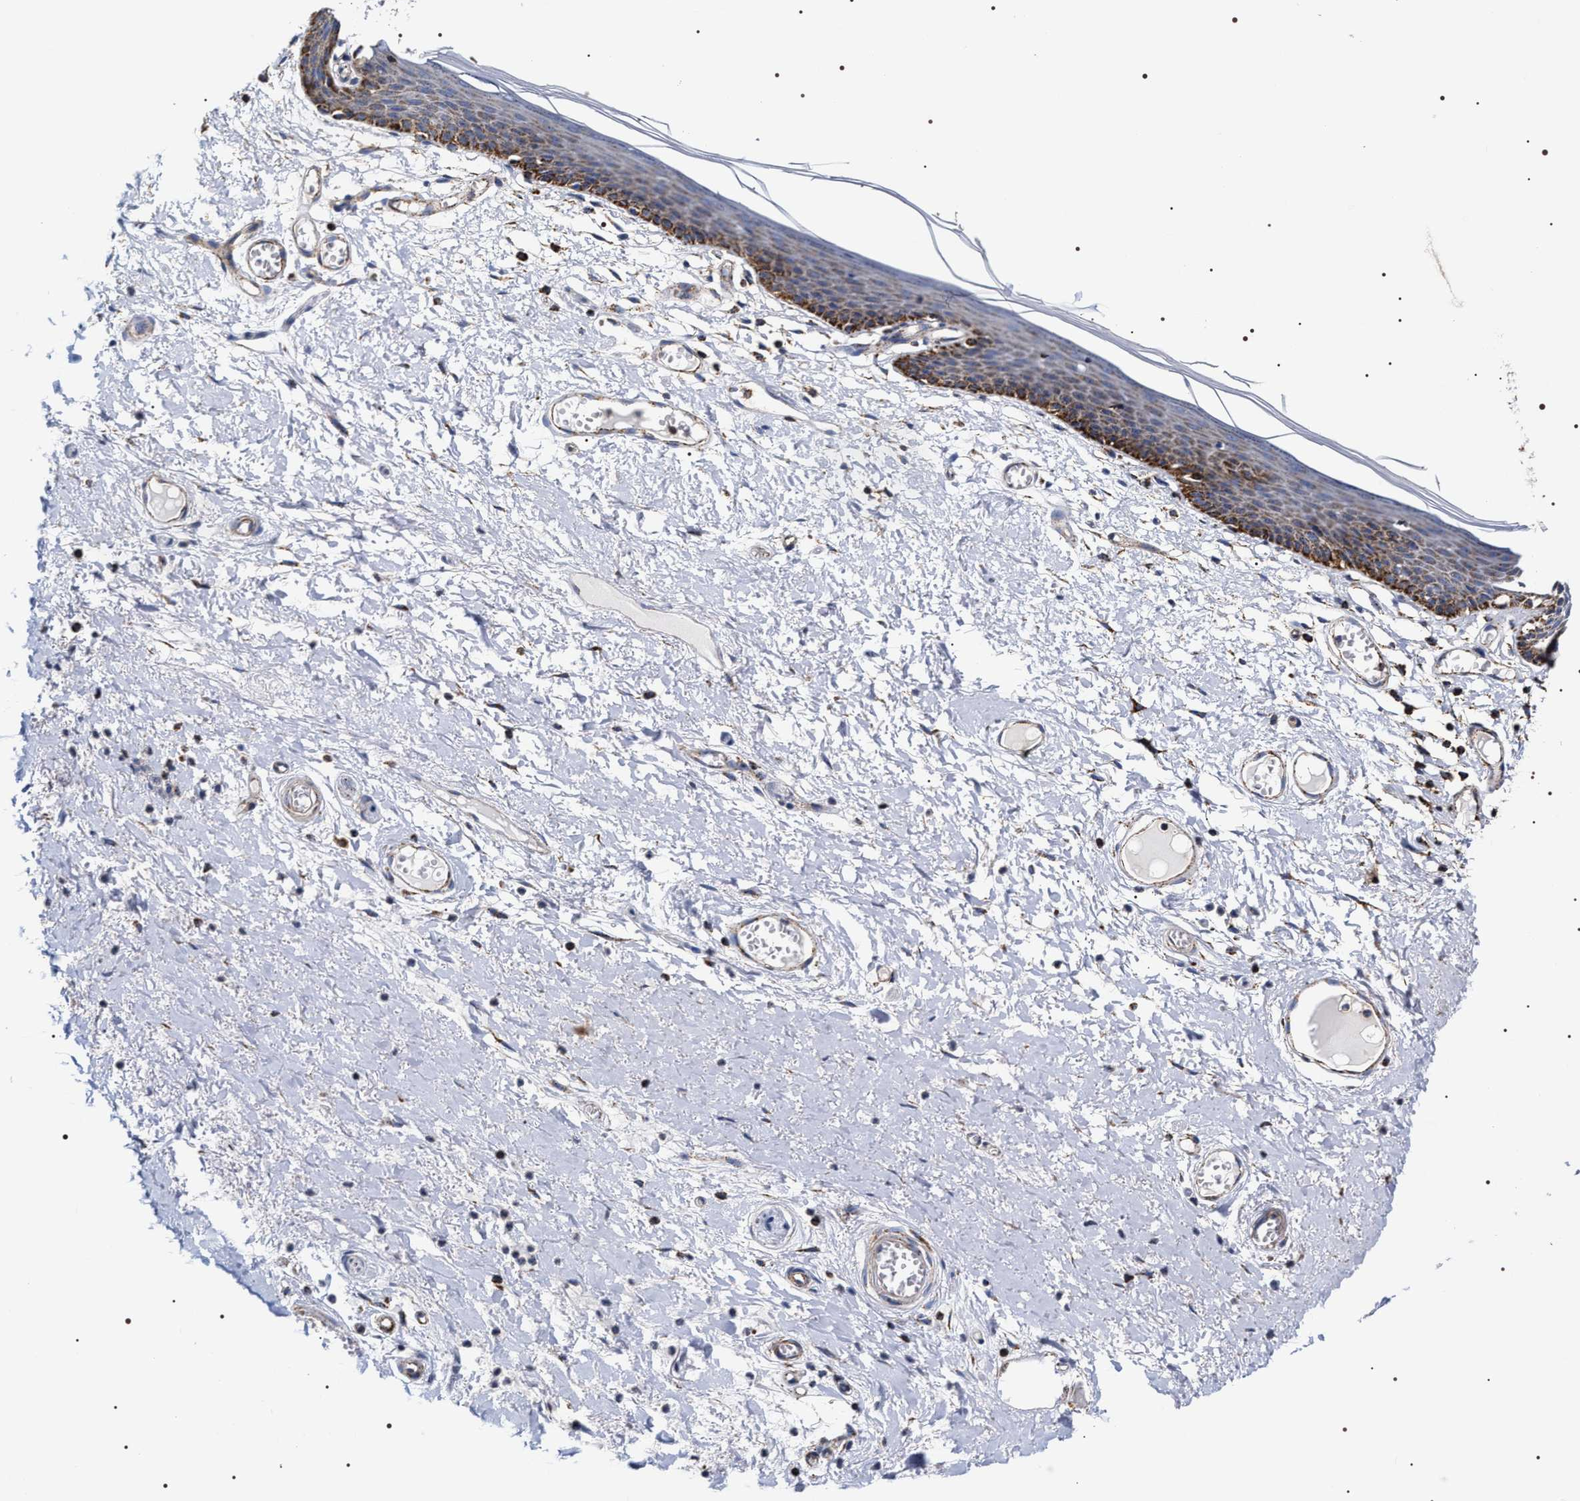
{"staining": {"intensity": "strong", "quantity": "25%-75%", "location": "cytoplasmic/membranous"}, "tissue": "skin", "cell_type": "Epidermal cells", "image_type": "normal", "snomed": [{"axis": "morphology", "description": "Normal tissue, NOS"}, {"axis": "topography", "description": "Vulva"}], "caption": "A brown stain shows strong cytoplasmic/membranous expression of a protein in epidermal cells of normal skin. The protein is stained brown, and the nuclei are stained in blue (DAB (3,3'-diaminobenzidine) IHC with brightfield microscopy, high magnification).", "gene": "COG5", "patient": {"sex": "female", "age": 54}}